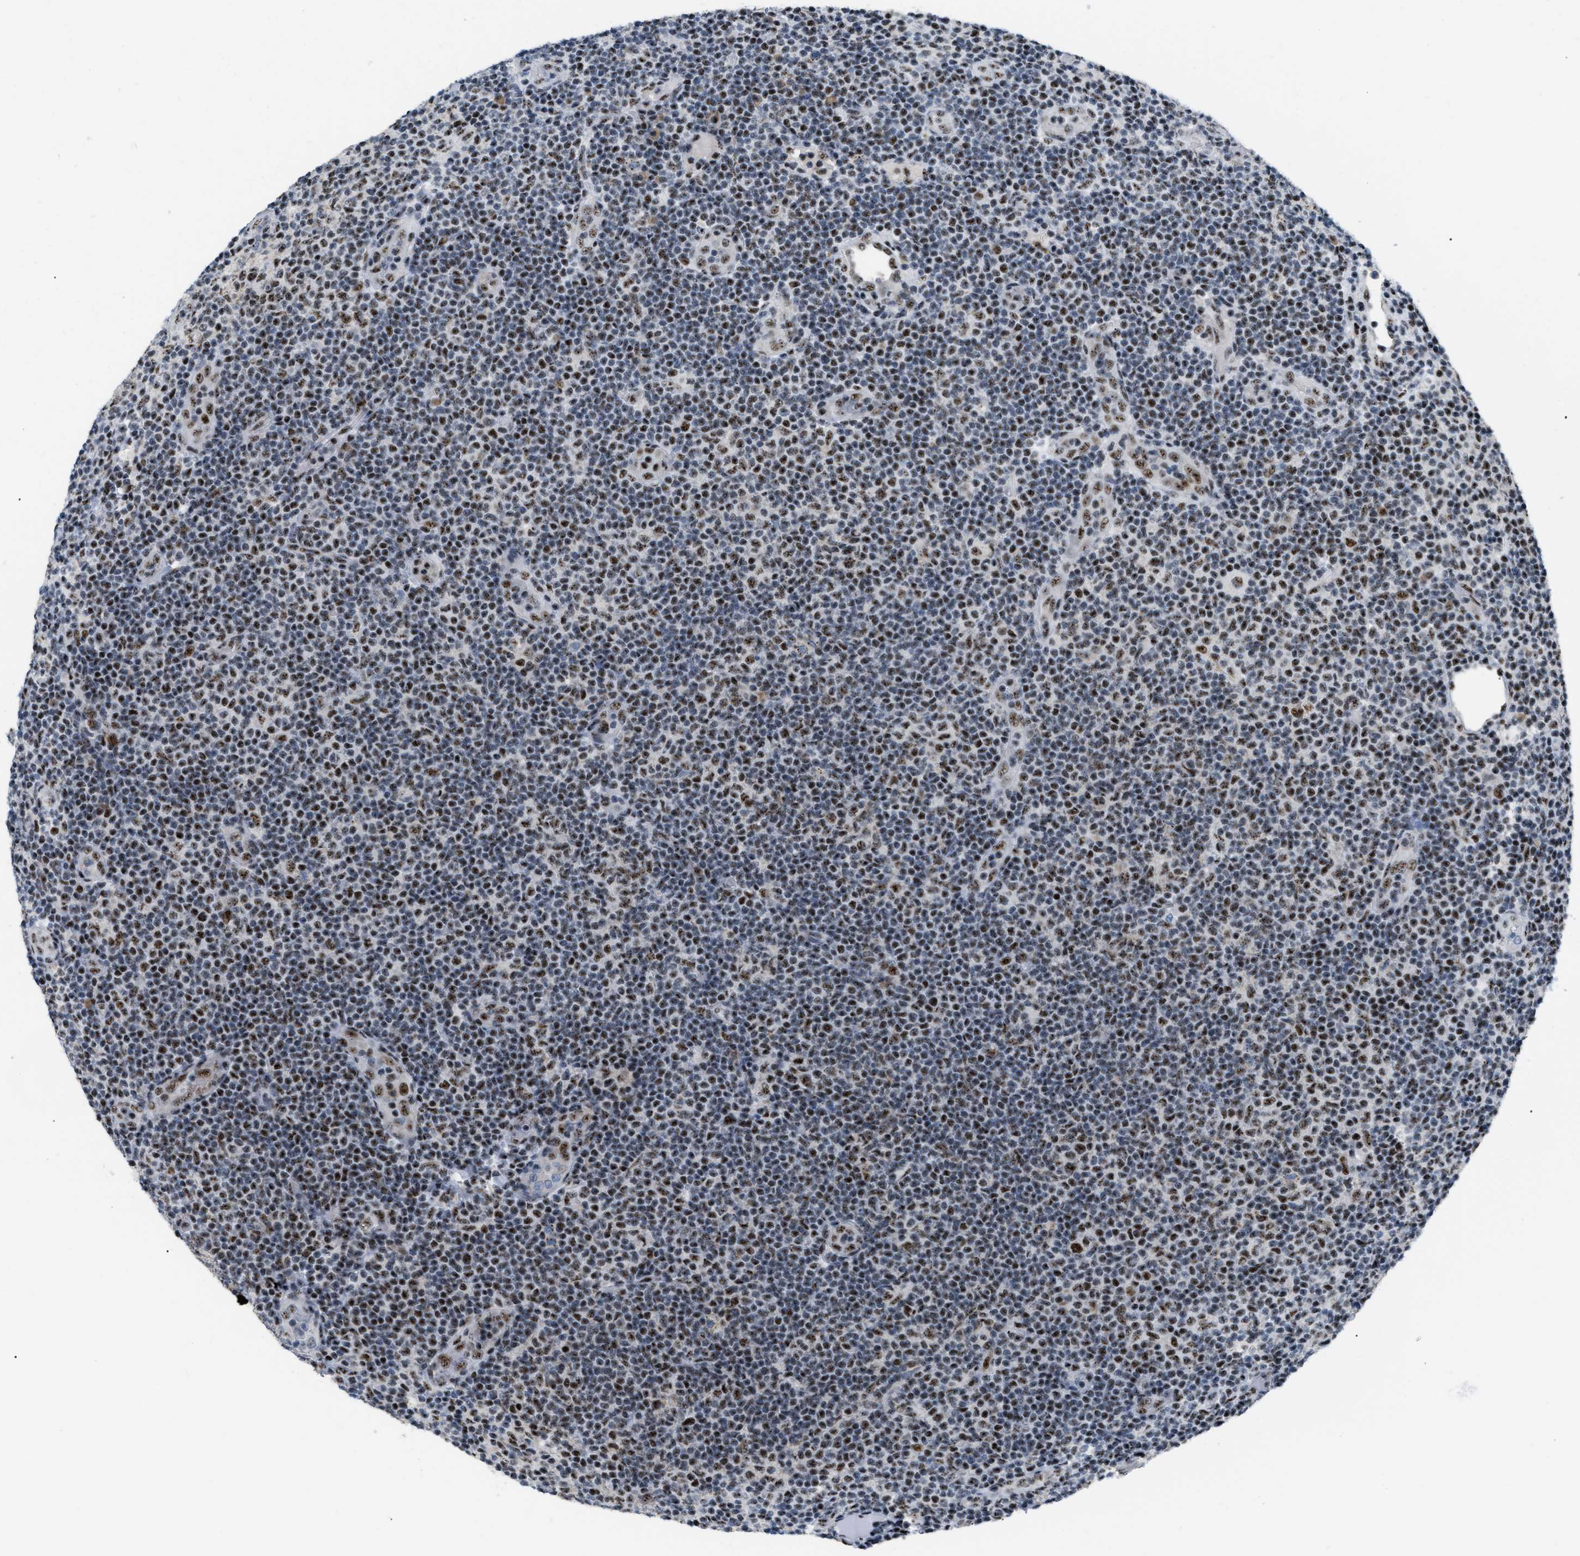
{"staining": {"intensity": "moderate", "quantity": "25%-75%", "location": "nuclear"}, "tissue": "lymphoma", "cell_type": "Tumor cells", "image_type": "cancer", "snomed": [{"axis": "morphology", "description": "Malignant lymphoma, non-Hodgkin's type, Low grade"}, {"axis": "topography", "description": "Lymph node"}], "caption": "Protein staining shows moderate nuclear expression in approximately 25%-75% of tumor cells in low-grade malignant lymphoma, non-Hodgkin's type.", "gene": "CDR2", "patient": {"sex": "male", "age": 83}}